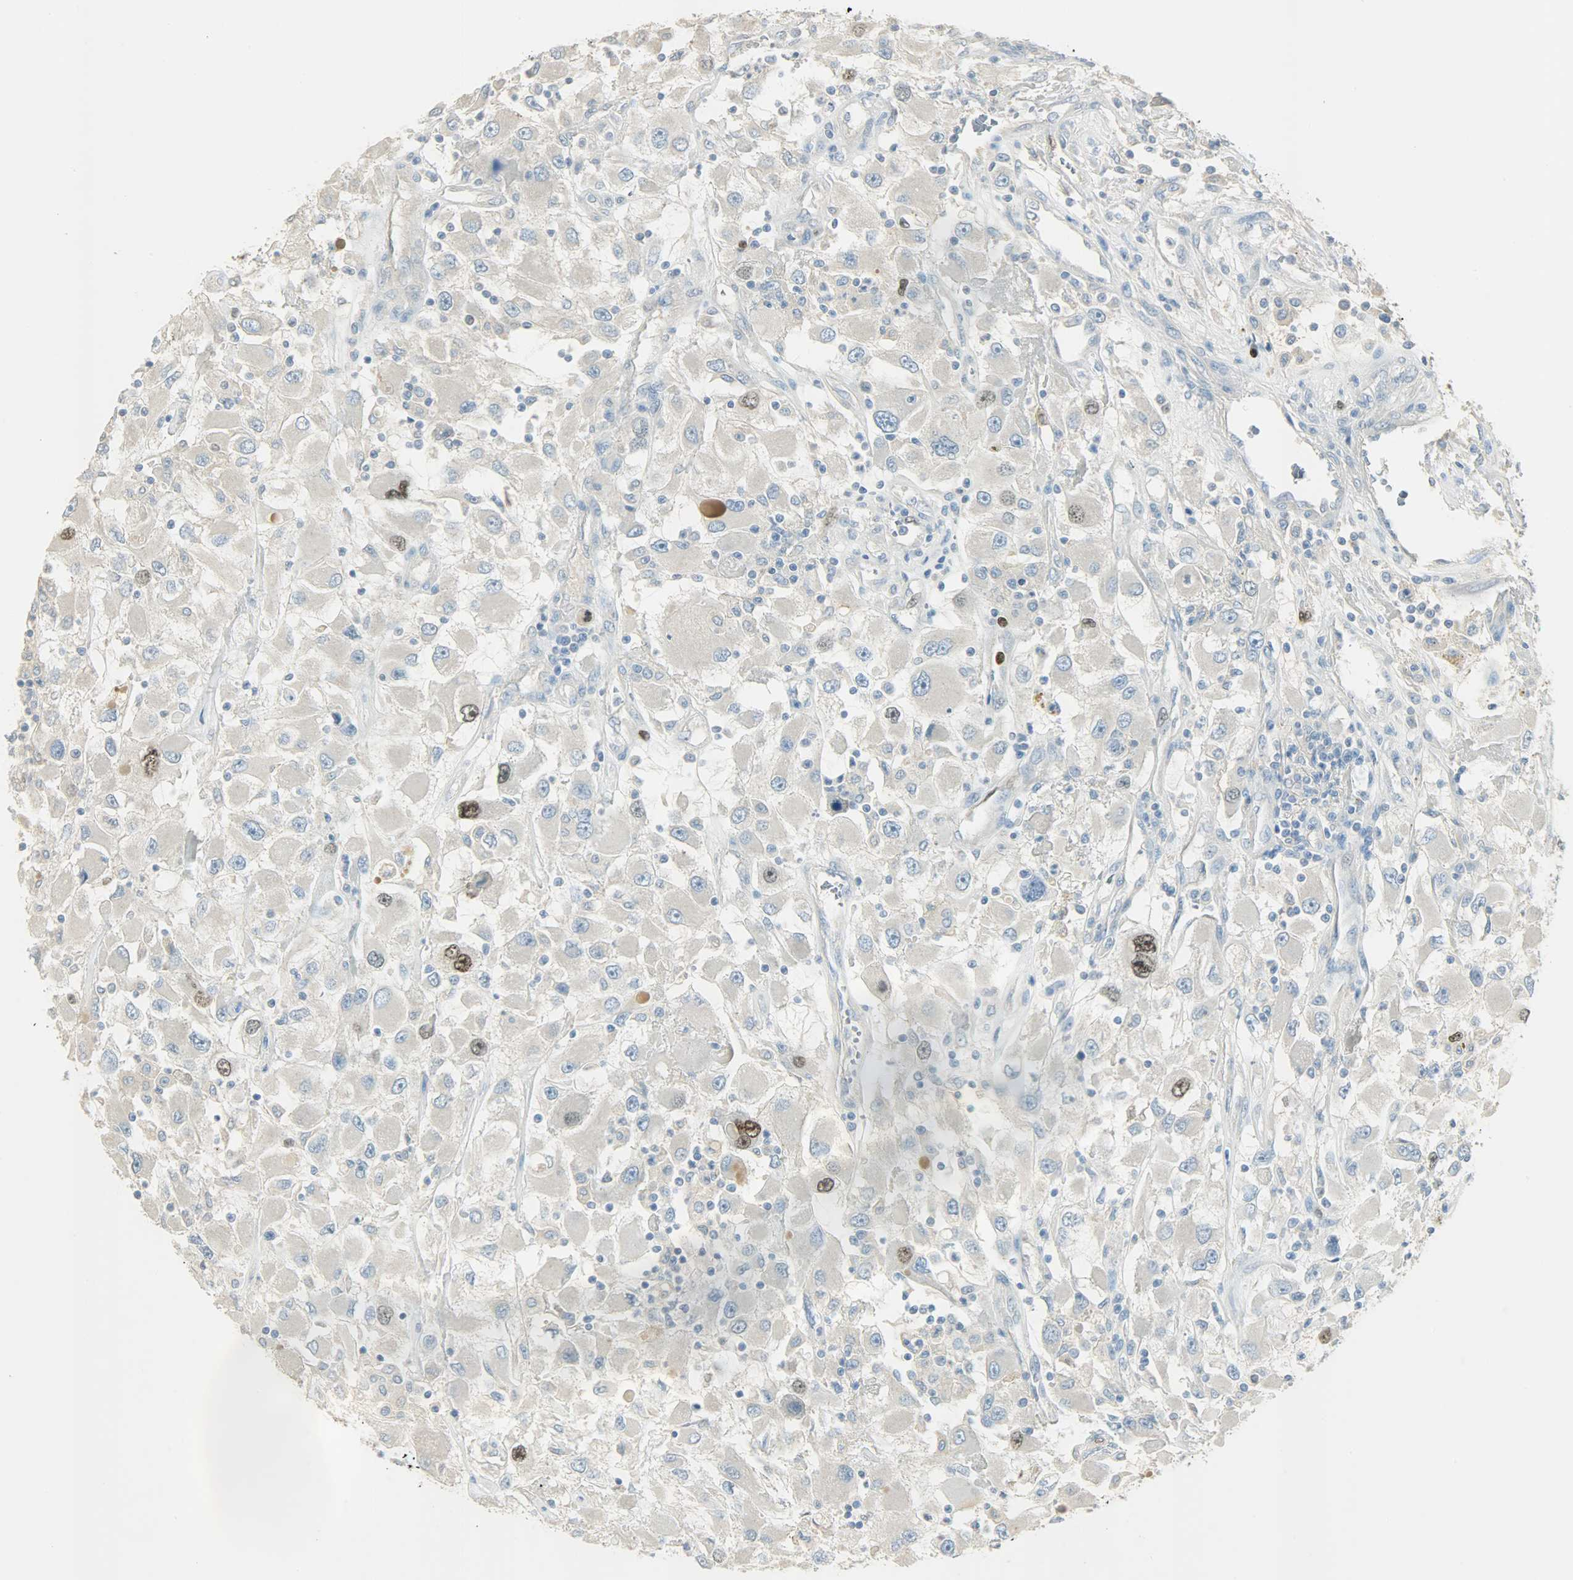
{"staining": {"intensity": "strong", "quantity": "<25%", "location": "cytoplasmic/membranous,nuclear"}, "tissue": "renal cancer", "cell_type": "Tumor cells", "image_type": "cancer", "snomed": [{"axis": "morphology", "description": "Adenocarcinoma, NOS"}, {"axis": "topography", "description": "Kidney"}], "caption": "IHC micrograph of neoplastic tissue: renal adenocarcinoma stained using immunohistochemistry demonstrates medium levels of strong protein expression localized specifically in the cytoplasmic/membranous and nuclear of tumor cells, appearing as a cytoplasmic/membranous and nuclear brown color.", "gene": "TPX2", "patient": {"sex": "female", "age": 52}}